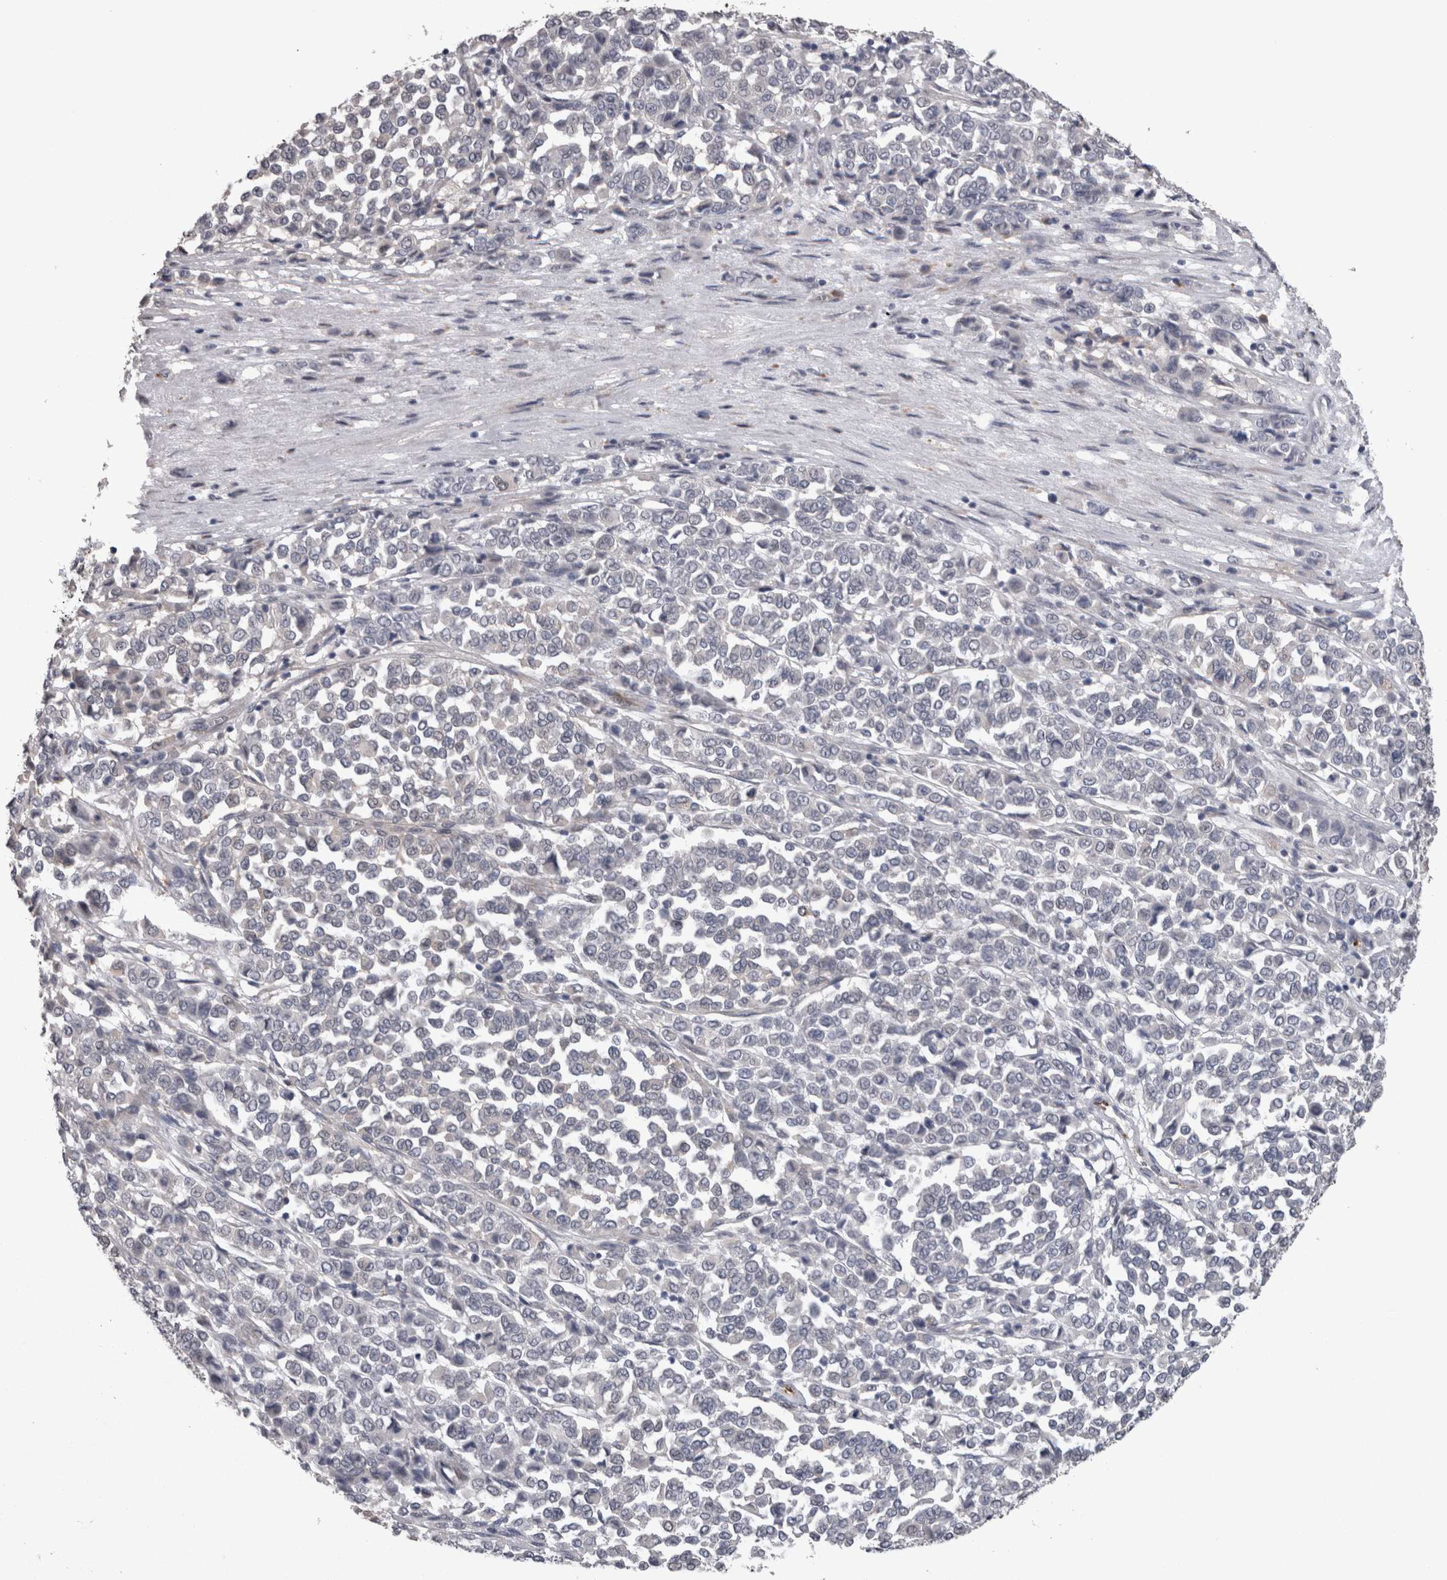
{"staining": {"intensity": "negative", "quantity": "none", "location": "none"}, "tissue": "melanoma", "cell_type": "Tumor cells", "image_type": "cancer", "snomed": [{"axis": "morphology", "description": "Malignant melanoma, Metastatic site"}, {"axis": "topography", "description": "Pancreas"}], "caption": "Immunohistochemistry histopathology image of malignant melanoma (metastatic site) stained for a protein (brown), which shows no staining in tumor cells. (DAB immunohistochemistry visualized using brightfield microscopy, high magnification).", "gene": "STC1", "patient": {"sex": "female", "age": 30}}